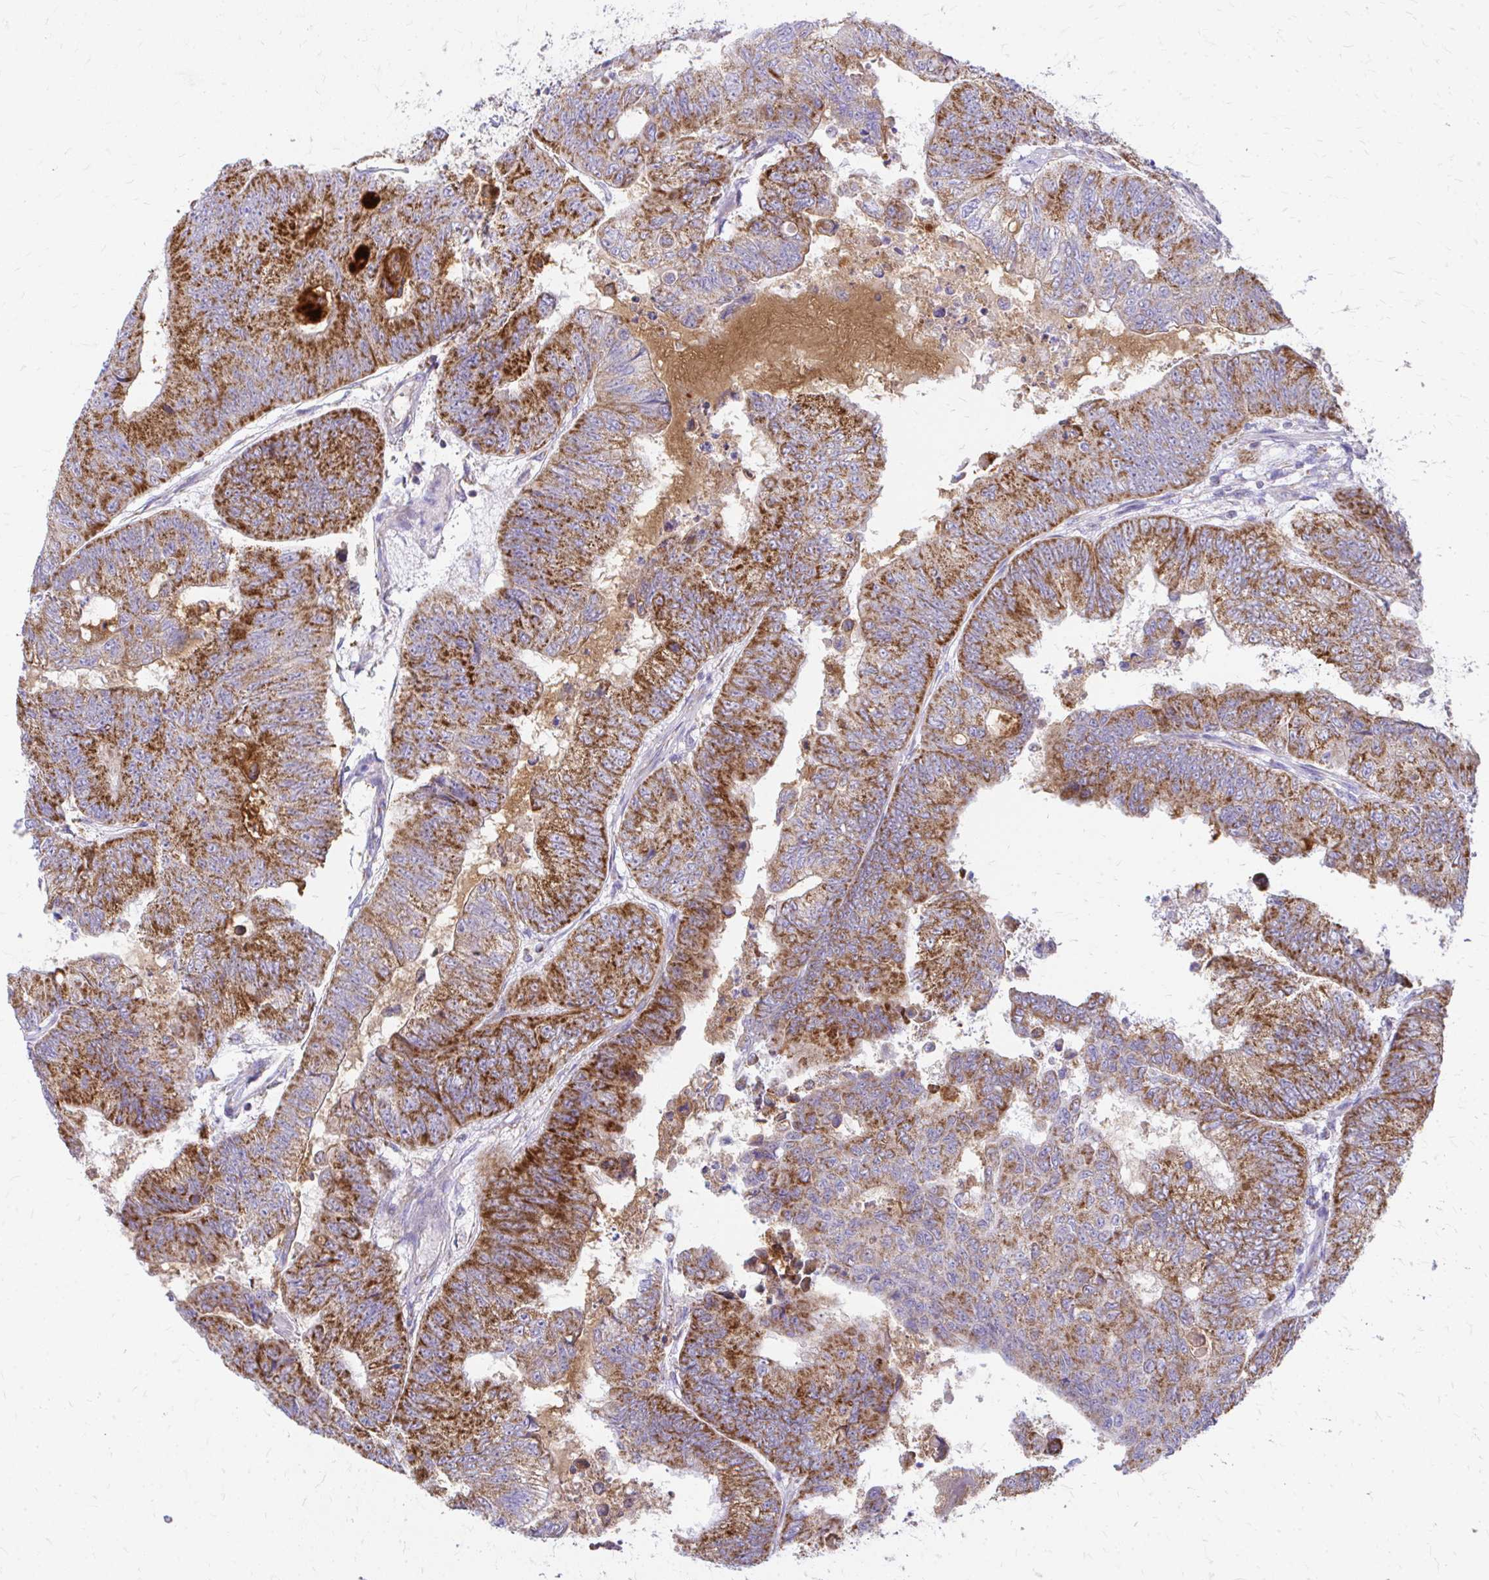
{"staining": {"intensity": "strong", "quantity": ">75%", "location": "cytoplasmic/membranous"}, "tissue": "colorectal cancer", "cell_type": "Tumor cells", "image_type": "cancer", "snomed": [{"axis": "morphology", "description": "Adenocarcinoma, NOS"}, {"axis": "topography", "description": "Colon"}], "caption": "Immunohistochemistry (IHC) micrograph of neoplastic tissue: colorectal adenocarcinoma stained using immunohistochemistry shows high levels of strong protein expression localized specifically in the cytoplasmic/membranous of tumor cells, appearing as a cytoplasmic/membranous brown color.", "gene": "MRPL19", "patient": {"sex": "female", "age": 48}}